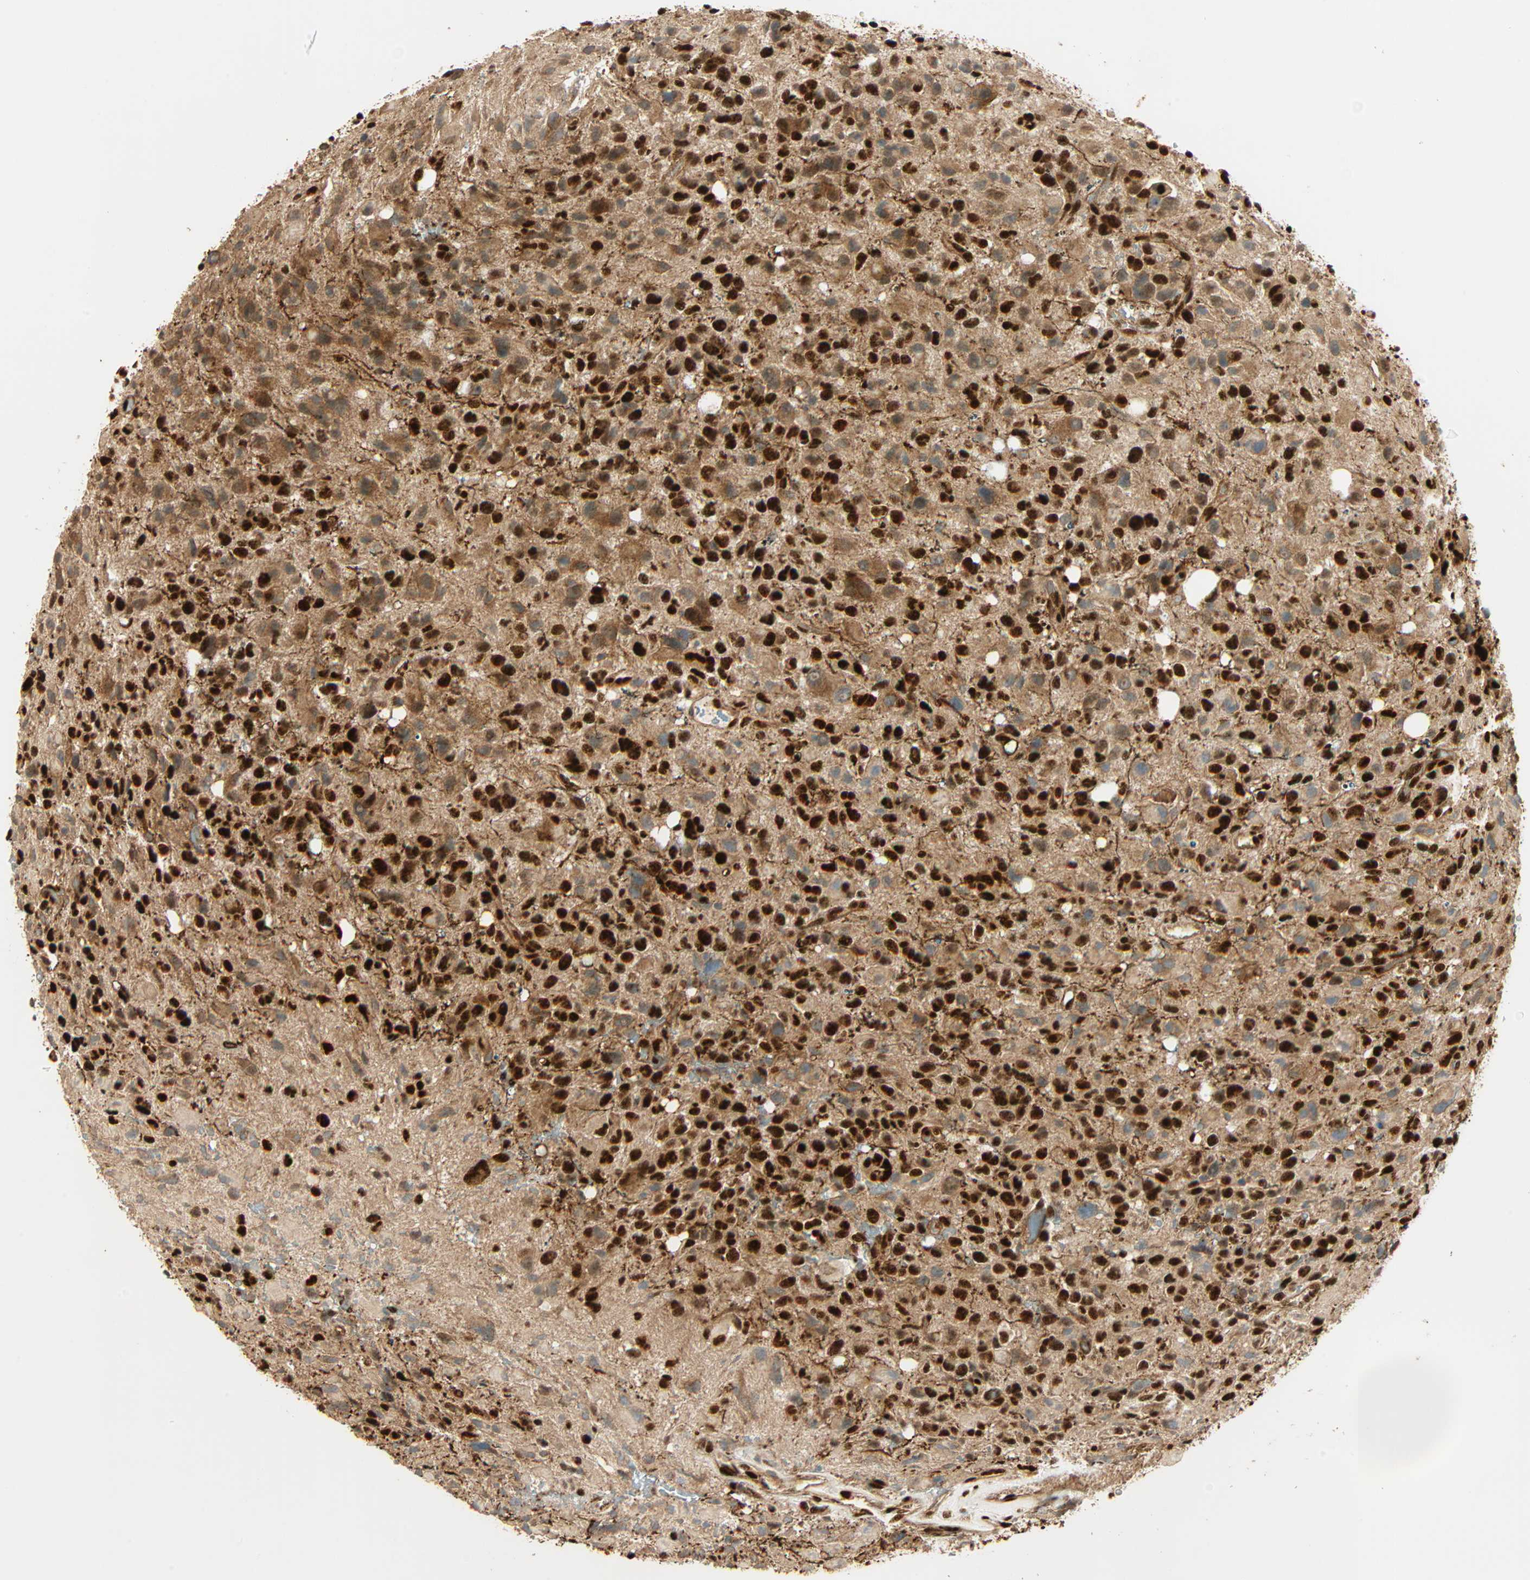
{"staining": {"intensity": "strong", "quantity": ">75%", "location": "cytoplasmic/membranous,nuclear"}, "tissue": "glioma", "cell_type": "Tumor cells", "image_type": "cancer", "snomed": [{"axis": "morphology", "description": "Glioma, malignant, High grade"}, {"axis": "topography", "description": "Brain"}], "caption": "A histopathology image showing strong cytoplasmic/membranous and nuclear staining in about >75% of tumor cells in malignant glioma (high-grade), as visualized by brown immunohistochemical staining.", "gene": "PNPLA6", "patient": {"sex": "male", "age": 48}}